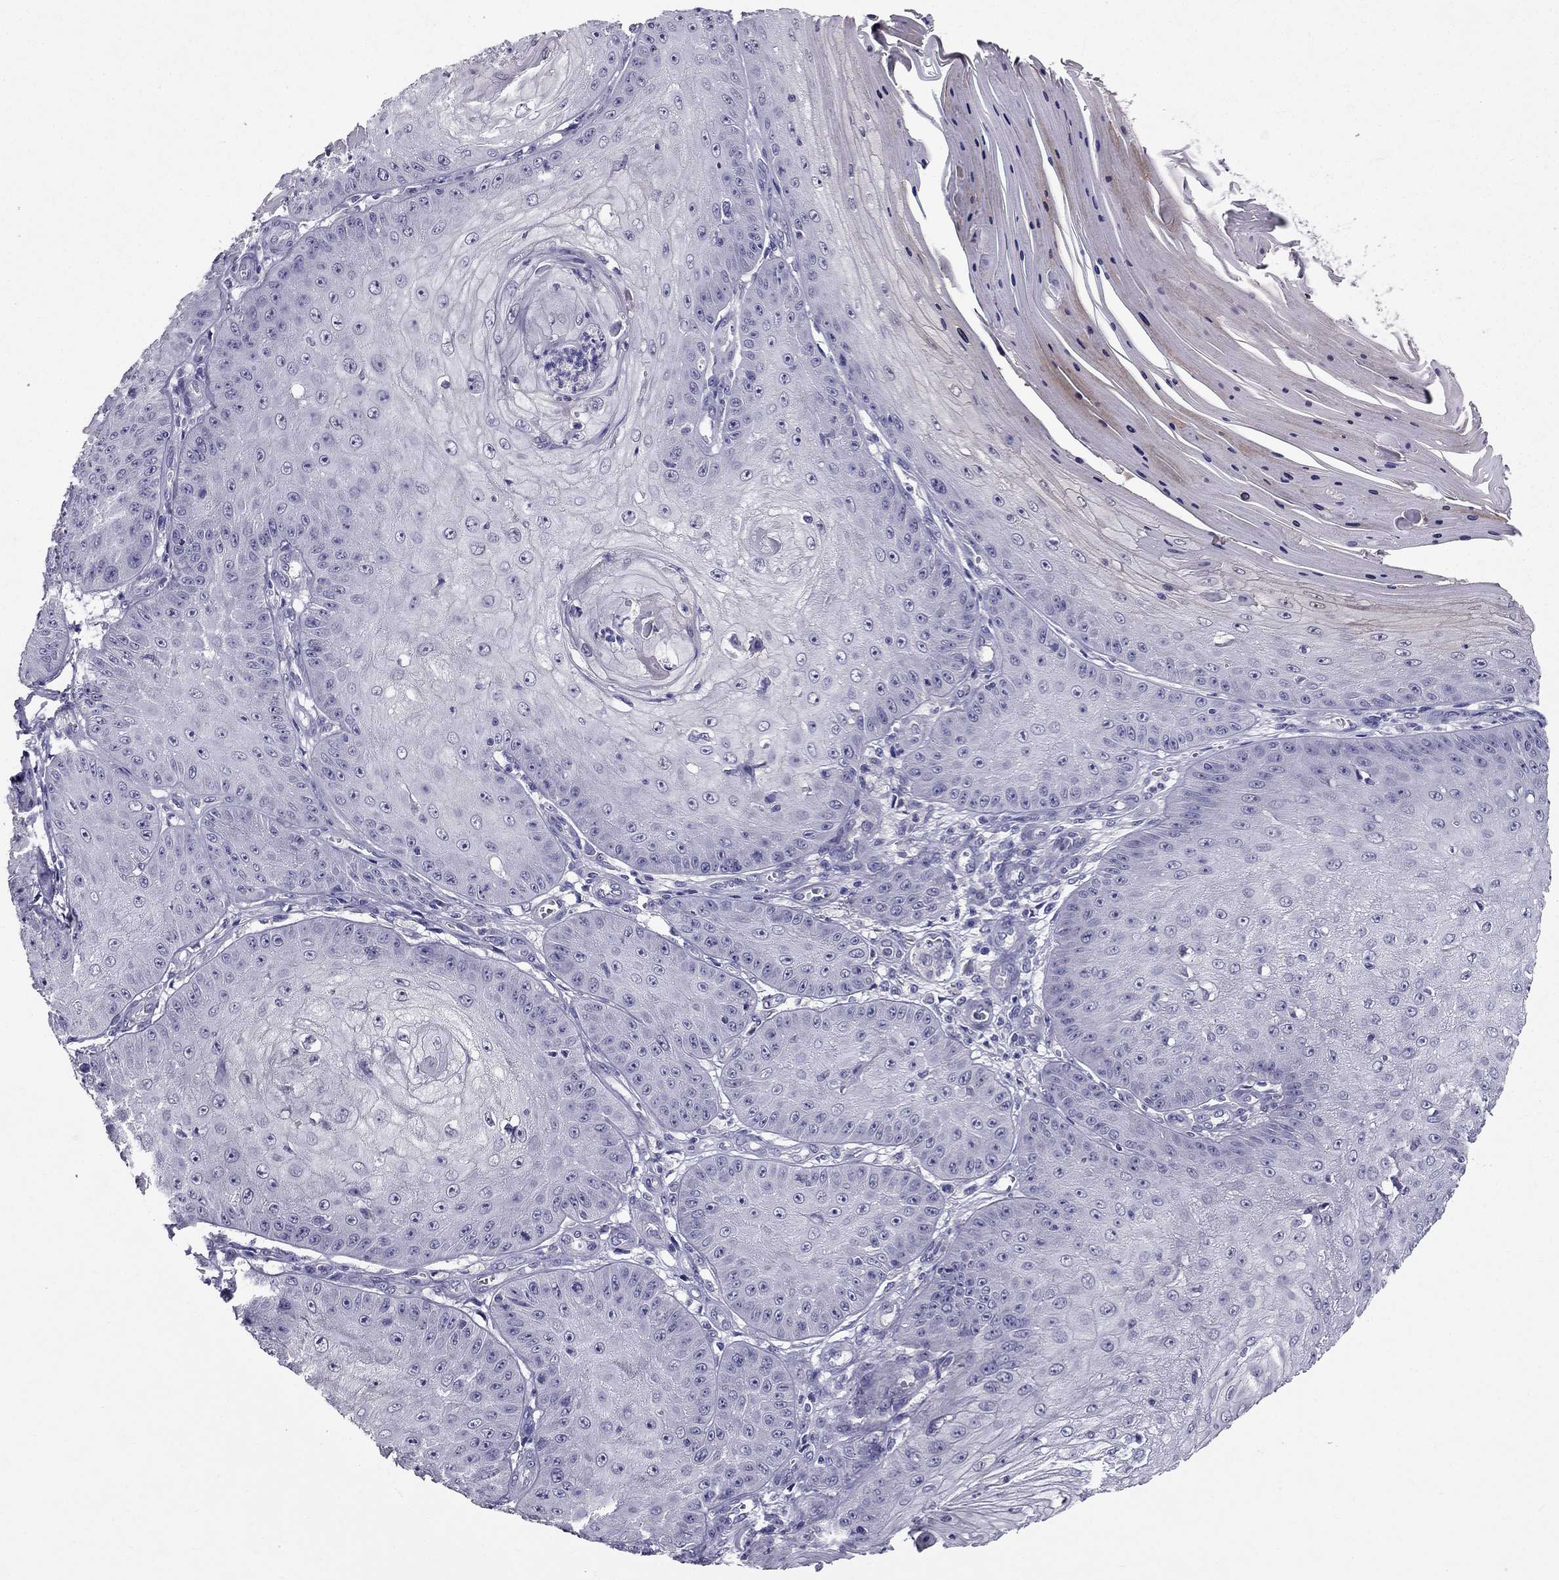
{"staining": {"intensity": "negative", "quantity": "none", "location": "none"}, "tissue": "skin cancer", "cell_type": "Tumor cells", "image_type": "cancer", "snomed": [{"axis": "morphology", "description": "Squamous cell carcinoma, NOS"}, {"axis": "topography", "description": "Skin"}], "caption": "This histopathology image is of skin cancer stained with immunohistochemistry (IHC) to label a protein in brown with the nuclei are counter-stained blue. There is no expression in tumor cells. The staining is performed using DAB brown chromogen with nuclei counter-stained in using hematoxylin.", "gene": "DUSP15", "patient": {"sex": "male", "age": 70}}